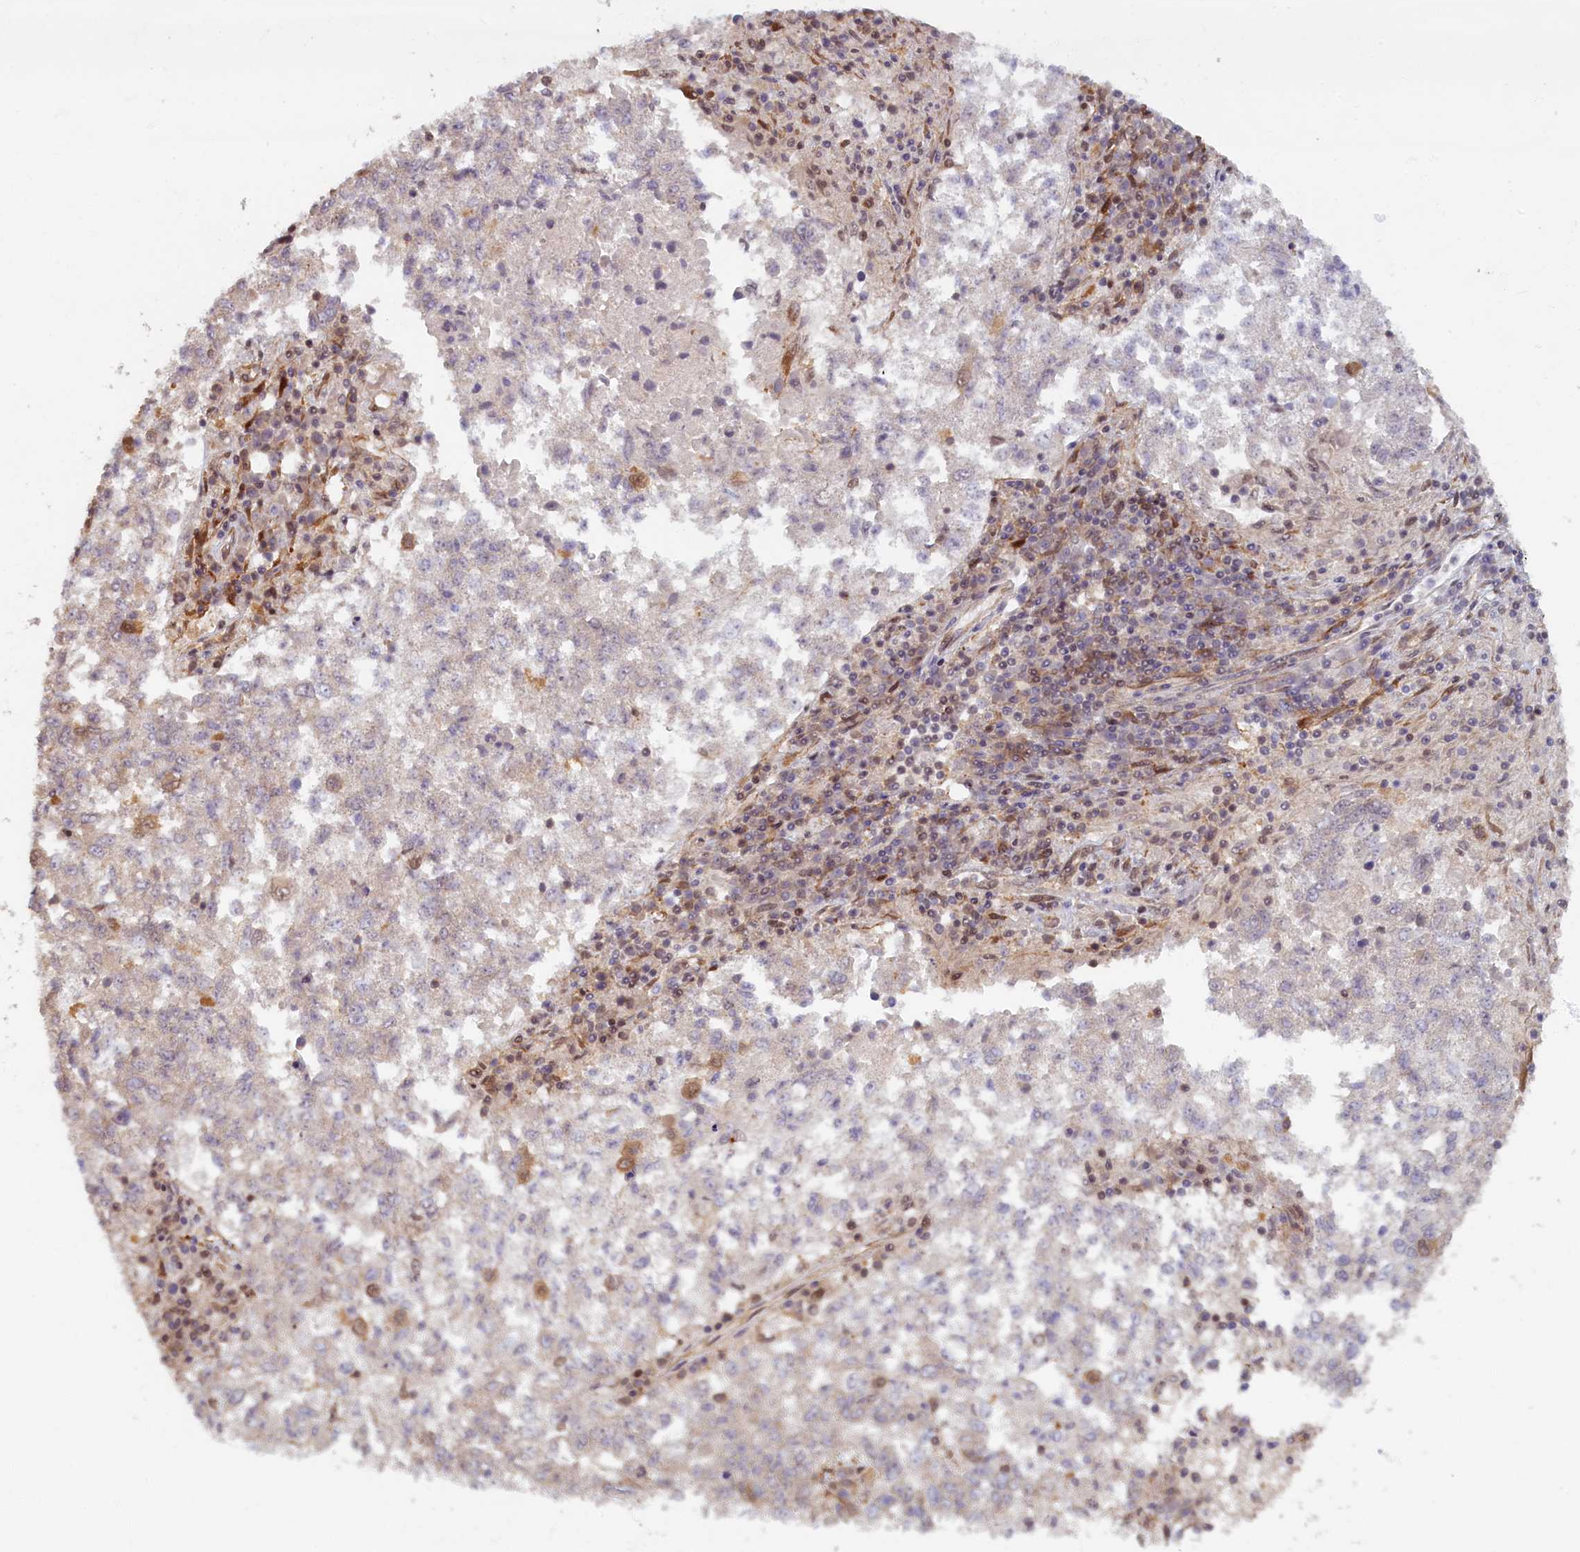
{"staining": {"intensity": "weak", "quantity": "<25%", "location": "nuclear"}, "tissue": "lung cancer", "cell_type": "Tumor cells", "image_type": "cancer", "snomed": [{"axis": "morphology", "description": "Squamous cell carcinoma, NOS"}, {"axis": "topography", "description": "Lung"}], "caption": "The histopathology image demonstrates no significant staining in tumor cells of lung cancer (squamous cell carcinoma).", "gene": "HIF3A", "patient": {"sex": "male", "age": 73}}